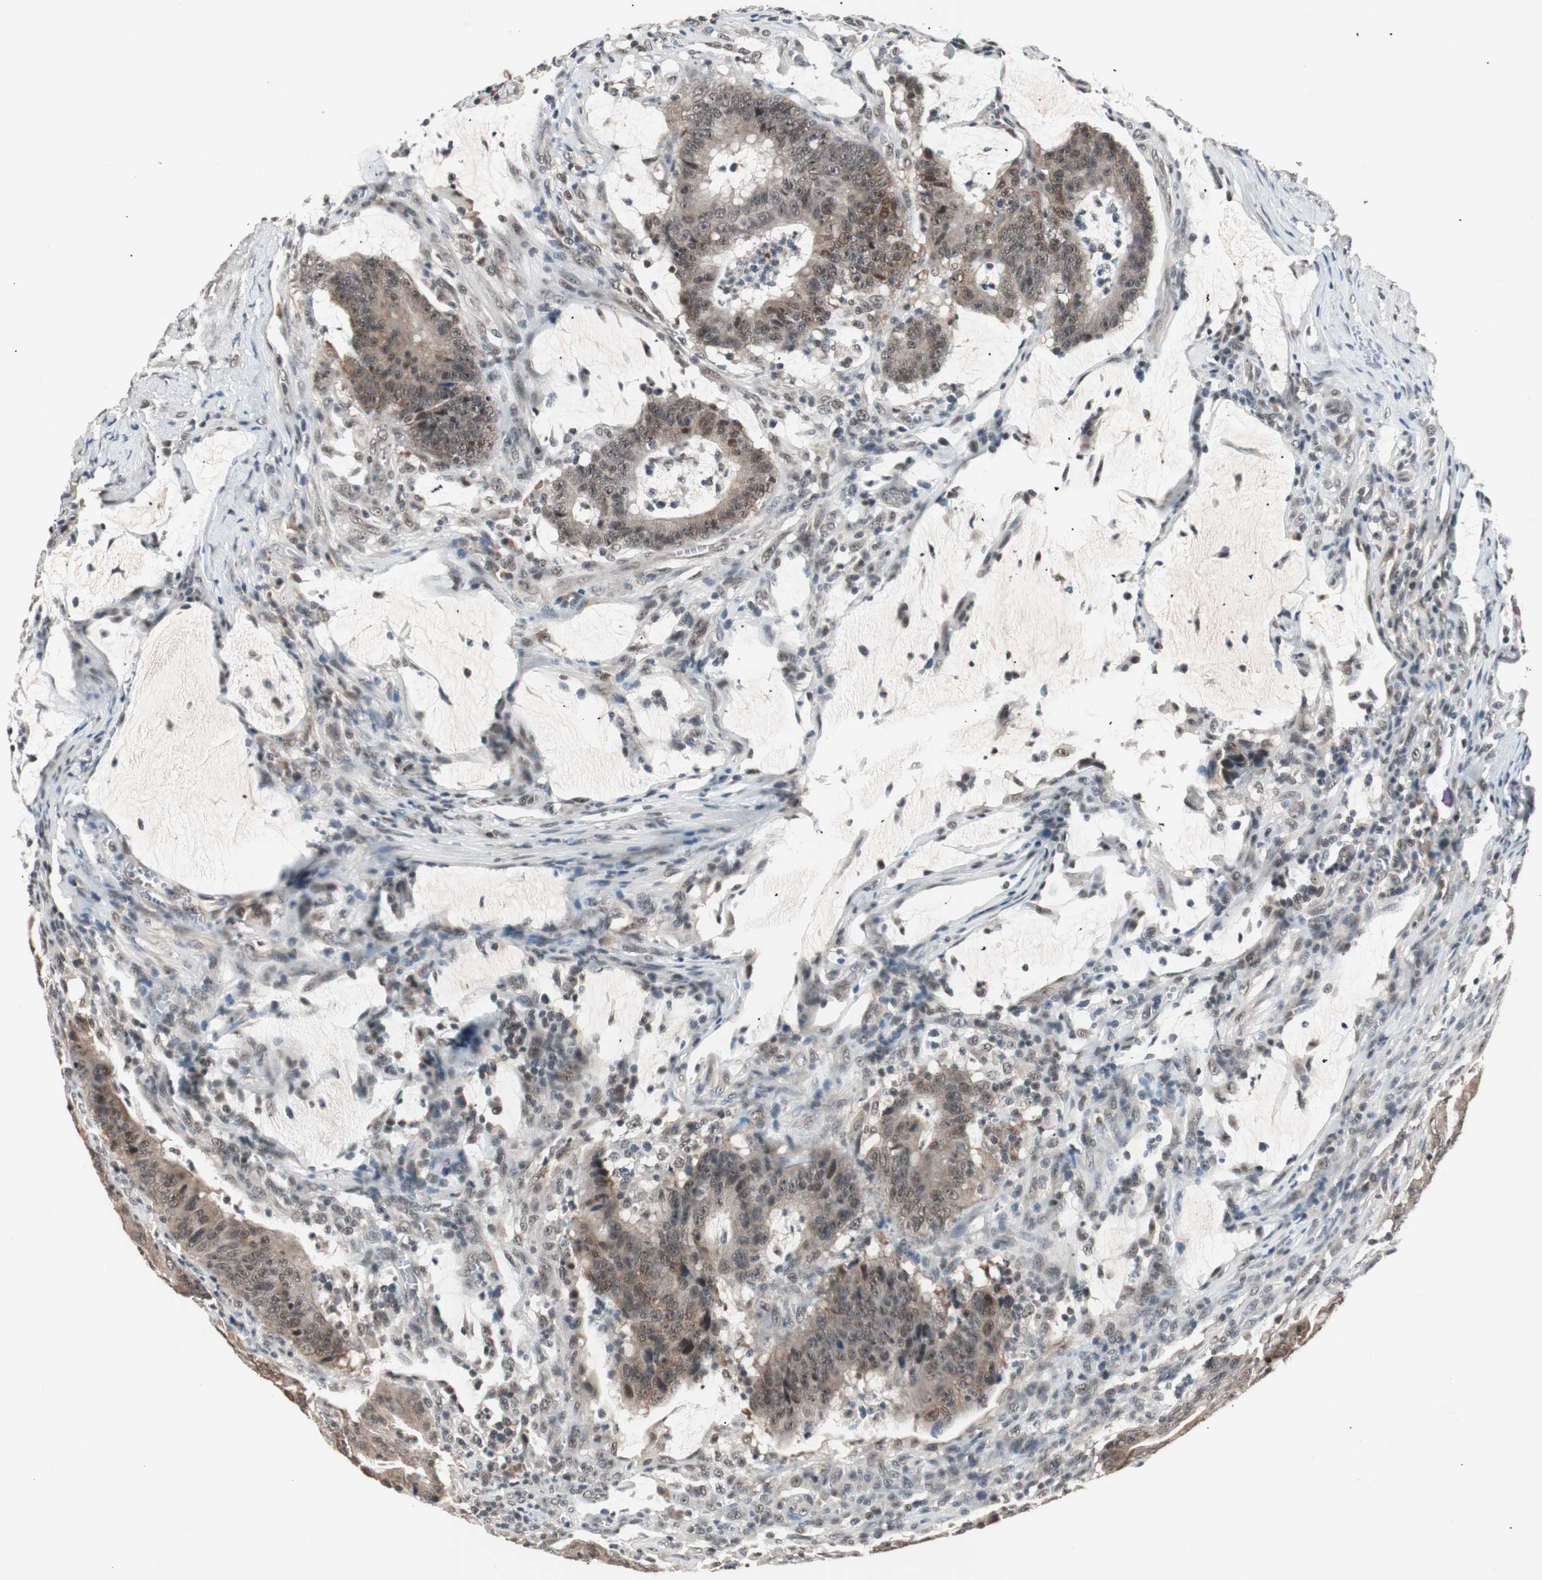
{"staining": {"intensity": "weak", "quantity": ">75%", "location": "cytoplasmic/membranous"}, "tissue": "colorectal cancer", "cell_type": "Tumor cells", "image_type": "cancer", "snomed": [{"axis": "morphology", "description": "Adenocarcinoma, NOS"}, {"axis": "topography", "description": "Colon"}], "caption": "Colorectal adenocarcinoma stained with a protein marker reveals weak staining in tumor cells.", "gene": "NFRKB", "patient": {"sex": "male", "age": 45}}